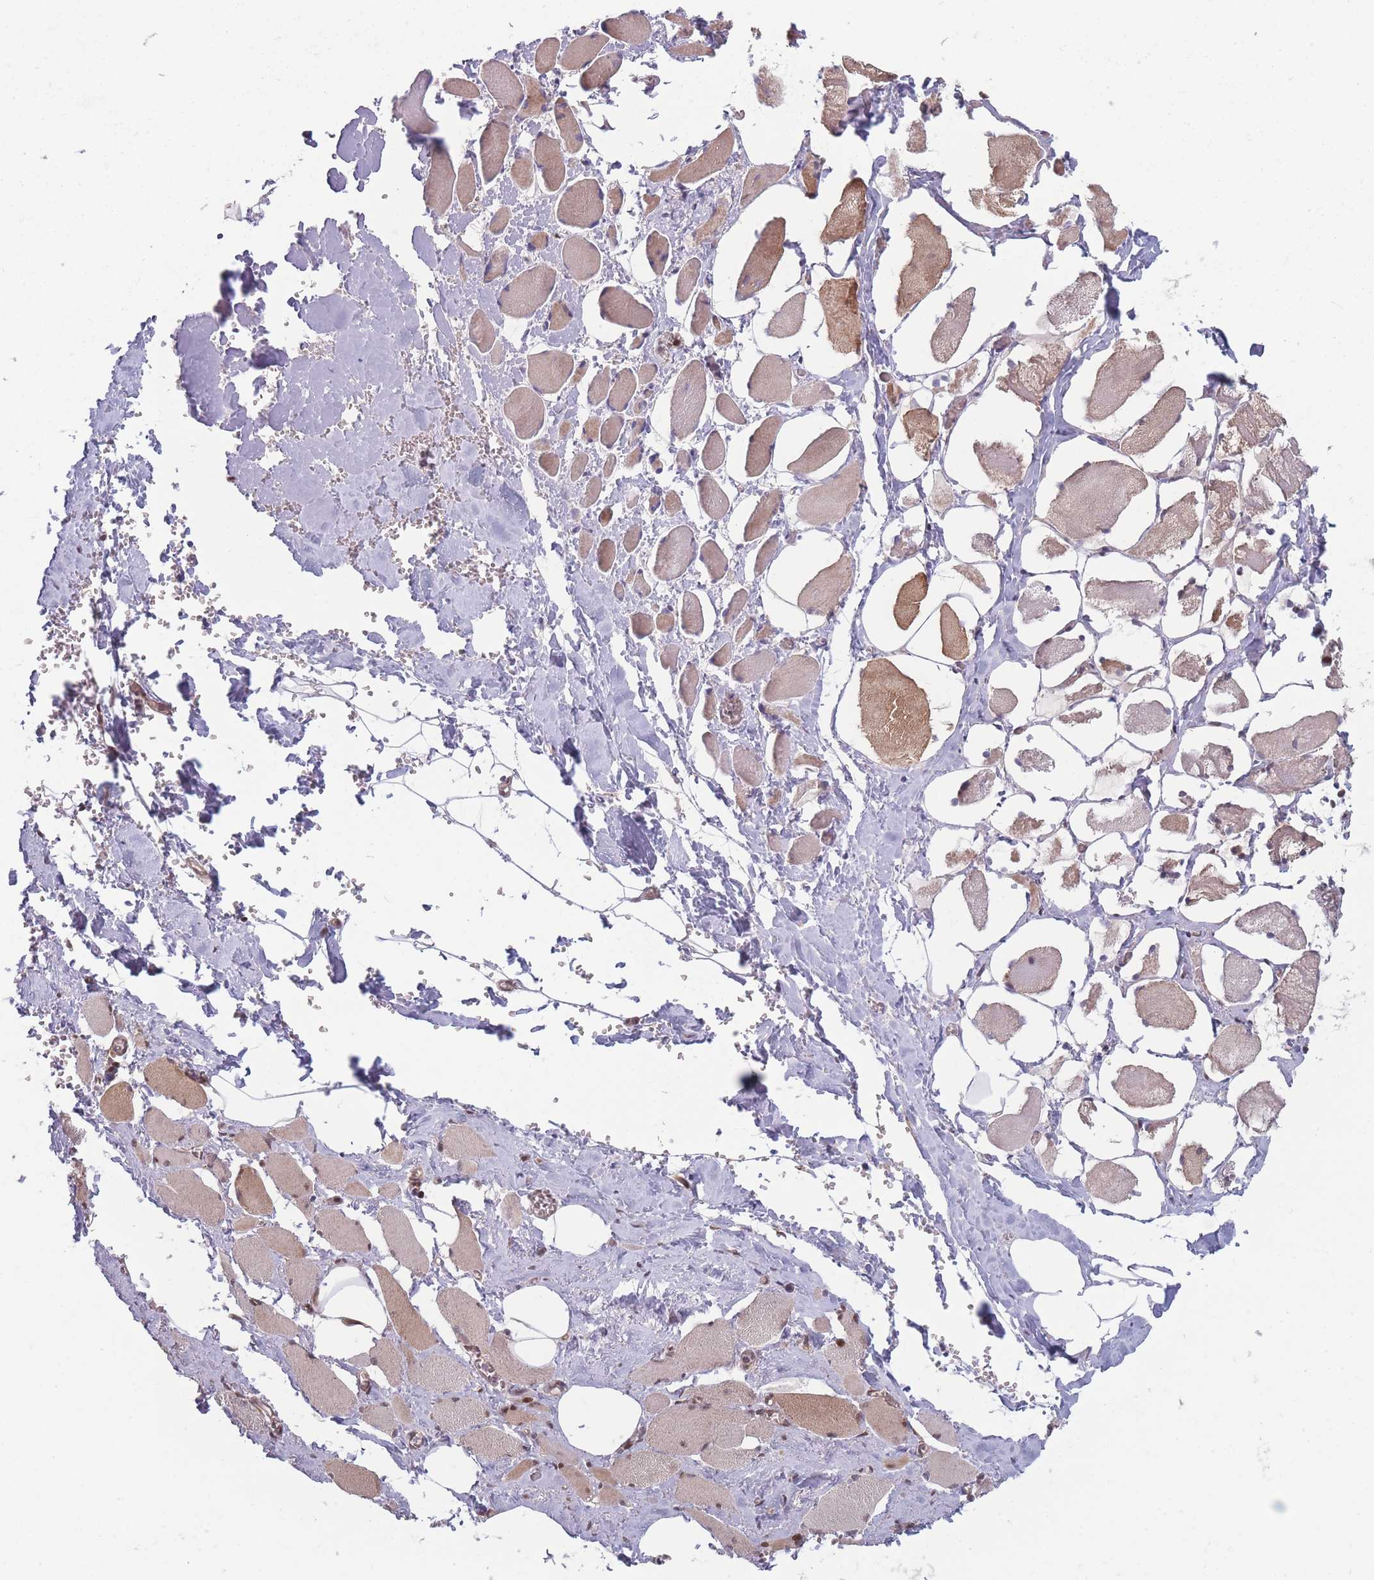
{"staining": {"intensity": "moderate", "quantity": "25%-75%", "location": "cytoplasmic/membranous"}, "tissue": "skeletal muscle", "cell_type": "Myocytes", "image_type": "normal", "snomed": [{"axis": "morphology", "description": "Normal tissue, NOS"}, {"axis": "morphology", "description": "Basal cell carcinoma"}, {"axis": "topography", "description": "Skeletal muscle"}], "caption": "Protein staining of unremarkable skeletal muscle reveals moderate cytoplasmic/membranous expression in about 25%-75% of myocytes.", "gene": "RPS18", "patient": {"sex": "female", "age": 64}}